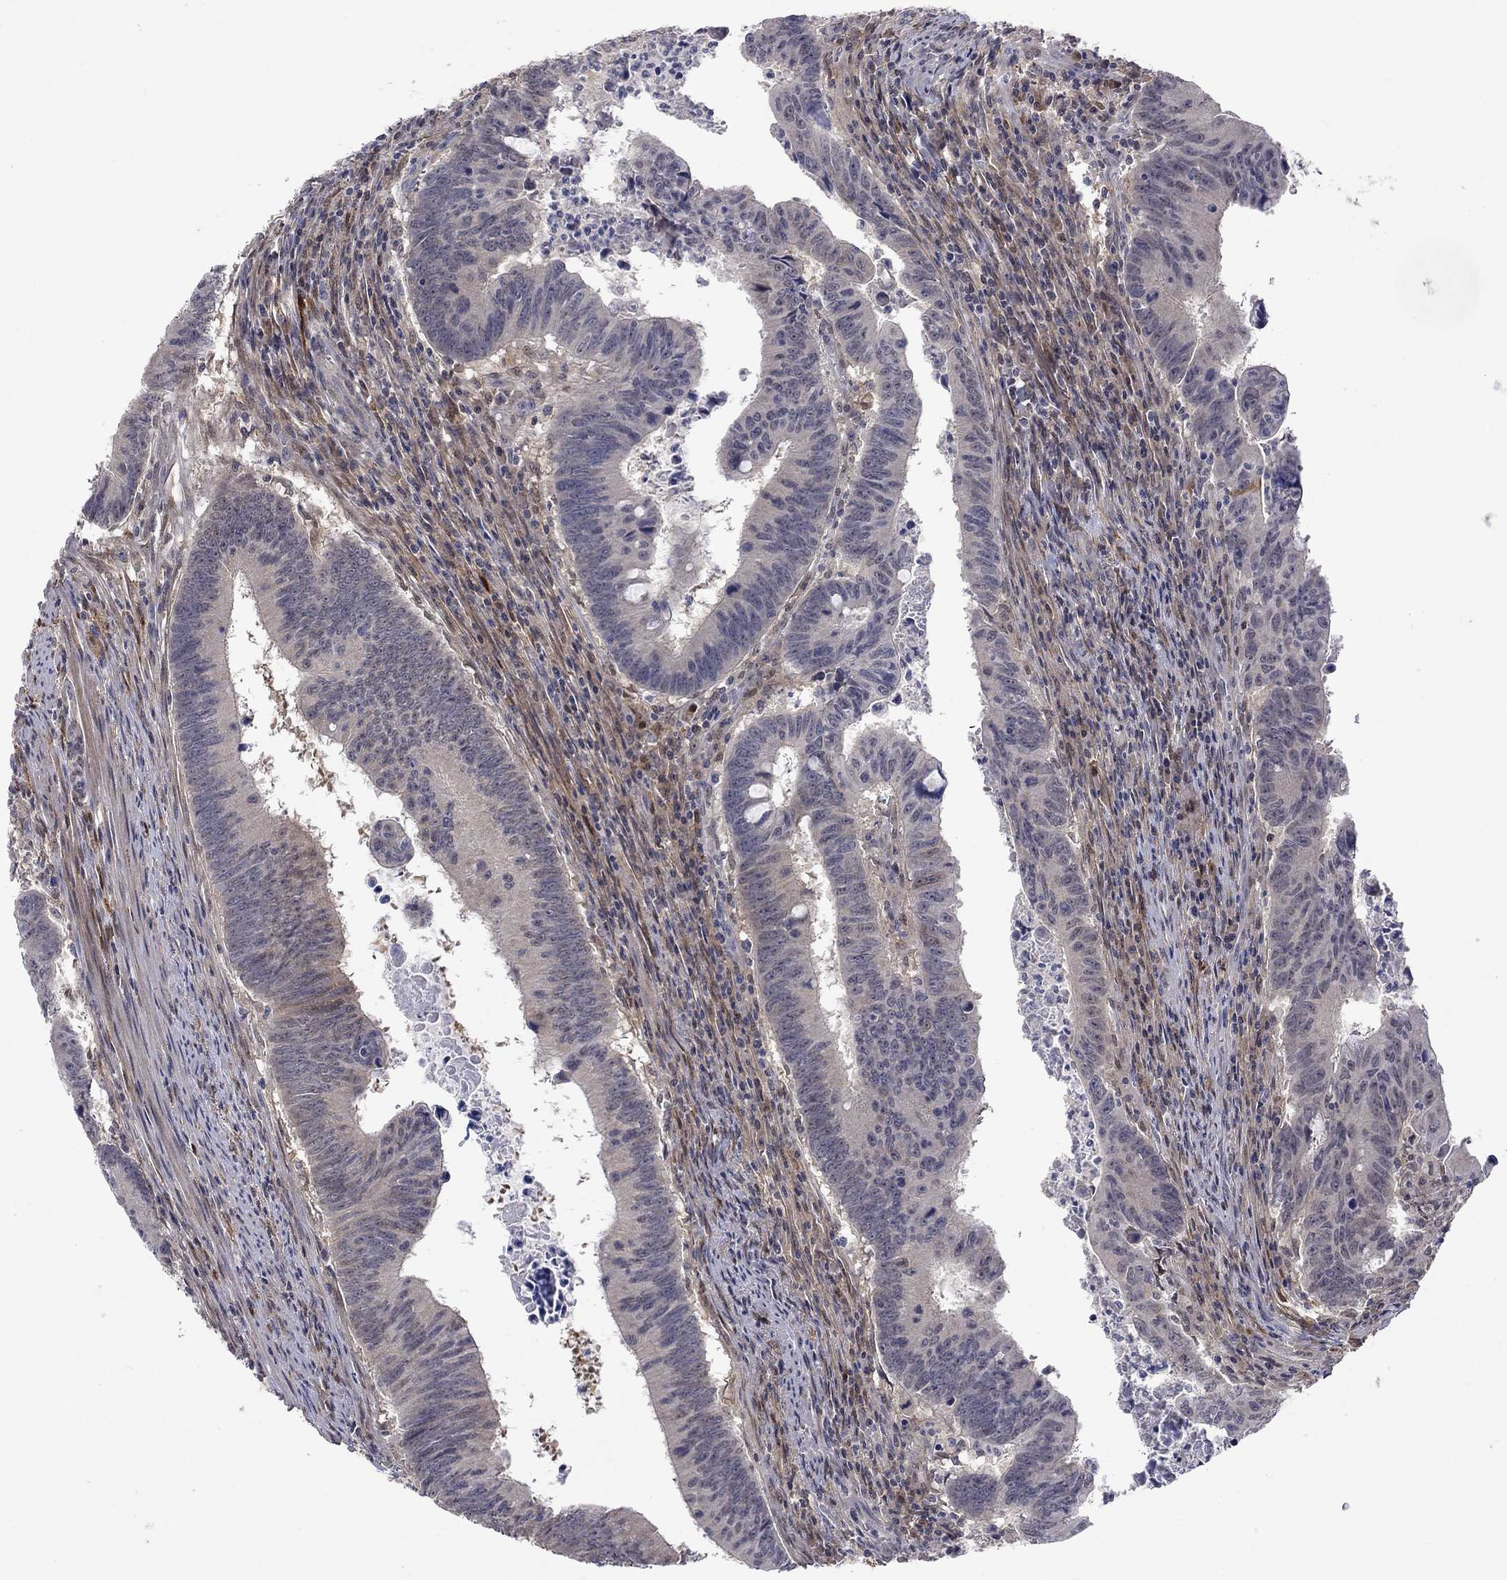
{"staining": {"intensity": "negative", "quantity": "none", "location": "none"}, "tissue": "colorectal cancer", "cell_type": "Tumor cells", "image_type": "cancer", "snomed": [{"axis": "morphology", "description": "Adenocarcinoma, NOS"}, {"axis": "topography", "description": "Colon"}], "caption": "Immunohistochemistry (IHC) image of human colorectal adenocarcinoma stained for a protein (brown), which displays no expression in tumor cells.", "gene": "CBR1", "patient": {"sex": "female", "age": 87}}